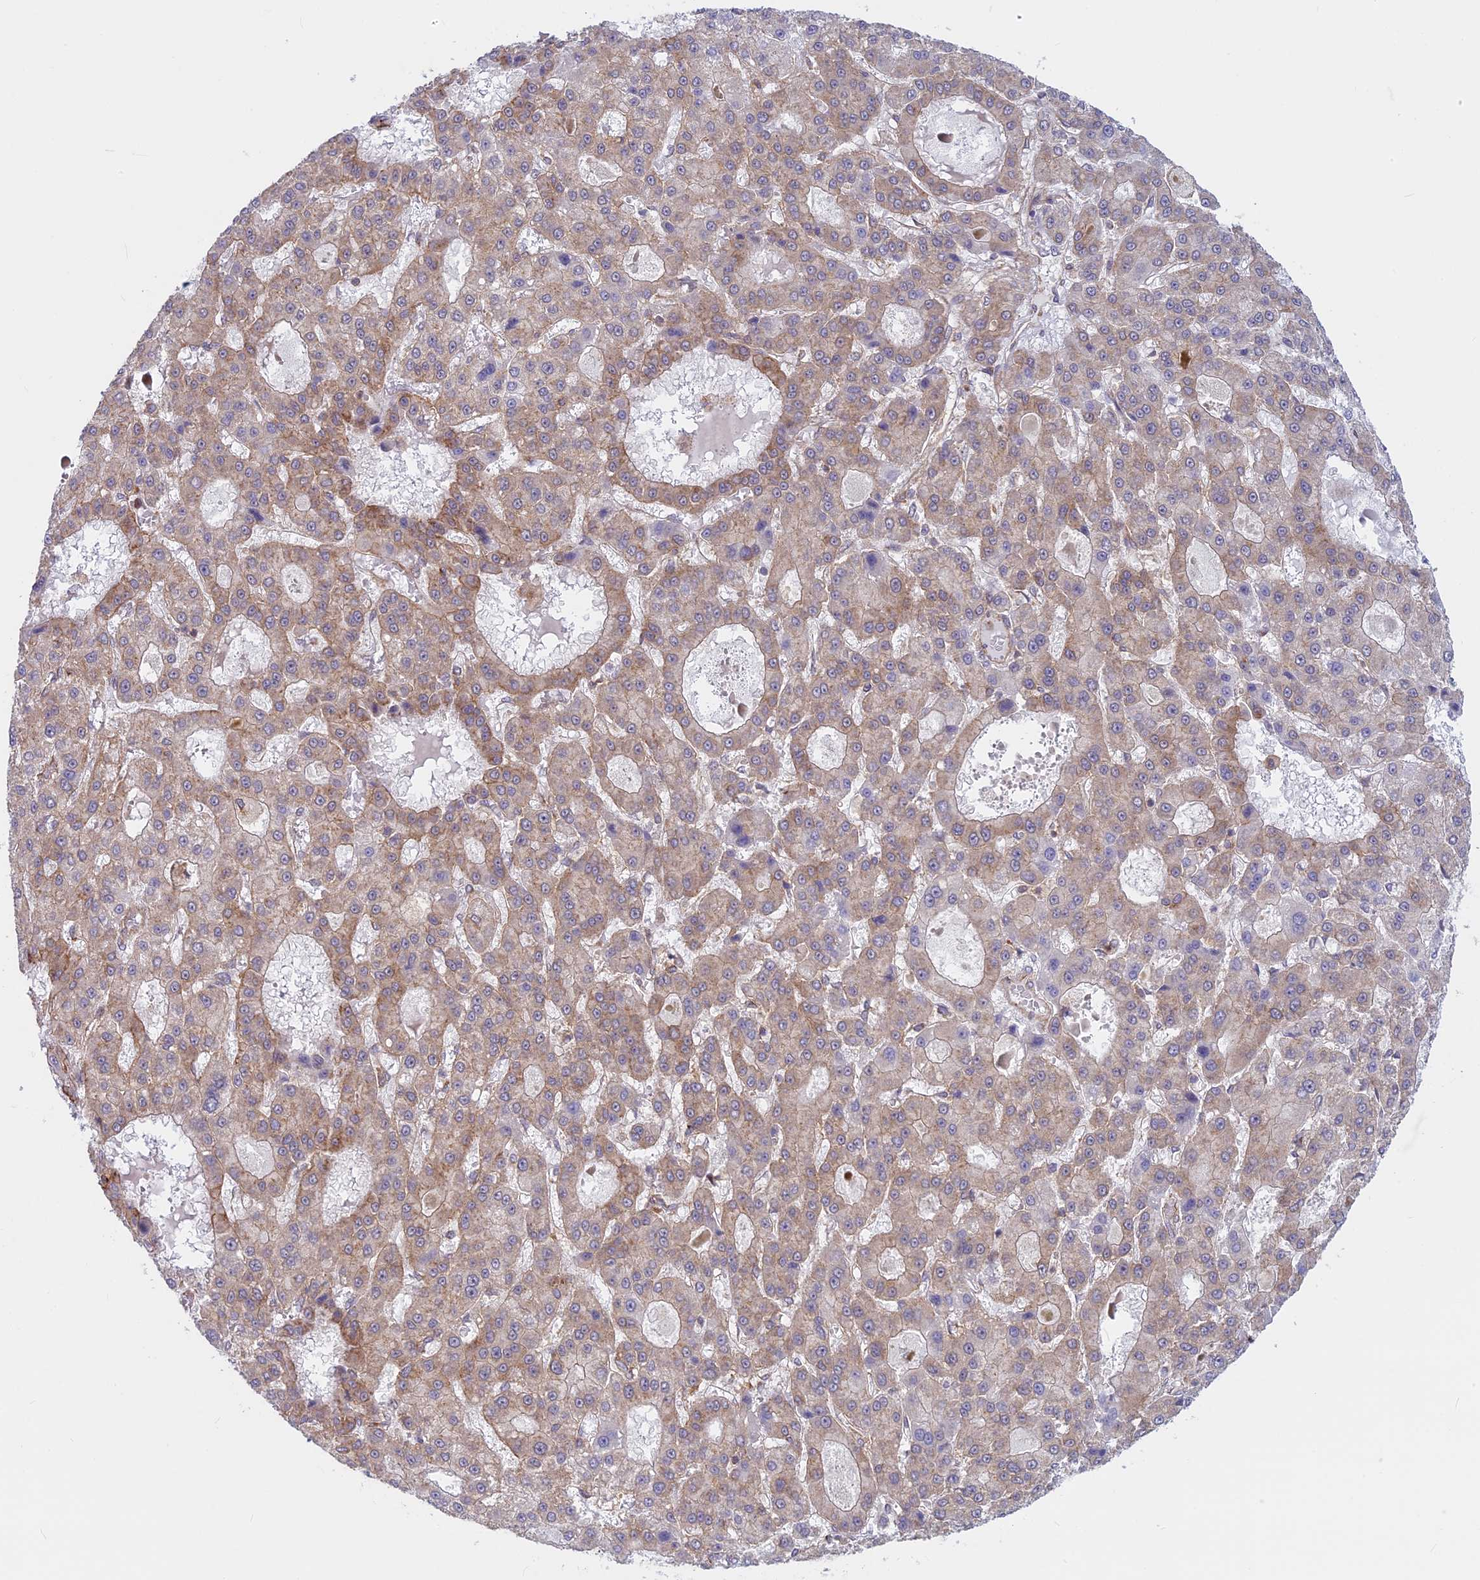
{"staining": {"intensity": "weak", "quantity": "25%-75%", "location": "cytoplasmic/membranous"}, "tissue": "liver cancer", "cell_type": "Tumor cells", "image_type": "cancer", "snomed": [{"axis": "morphology", "description": "Carcinoma, Hepatocellular, NOS"}, {"axis": "topography", "description": "Liver"}], "caption": "IHC of human liver cancer reveals low levels of weak cytoplasmic/membranous positivity in about 25%-75% of tumor cells. Immunohistochemistry (ihc) stains the protein of interest in brown and the nuclei are stained blue.", "gene": "CLINT1", "patient": {"sex": "male", "age": 70}}